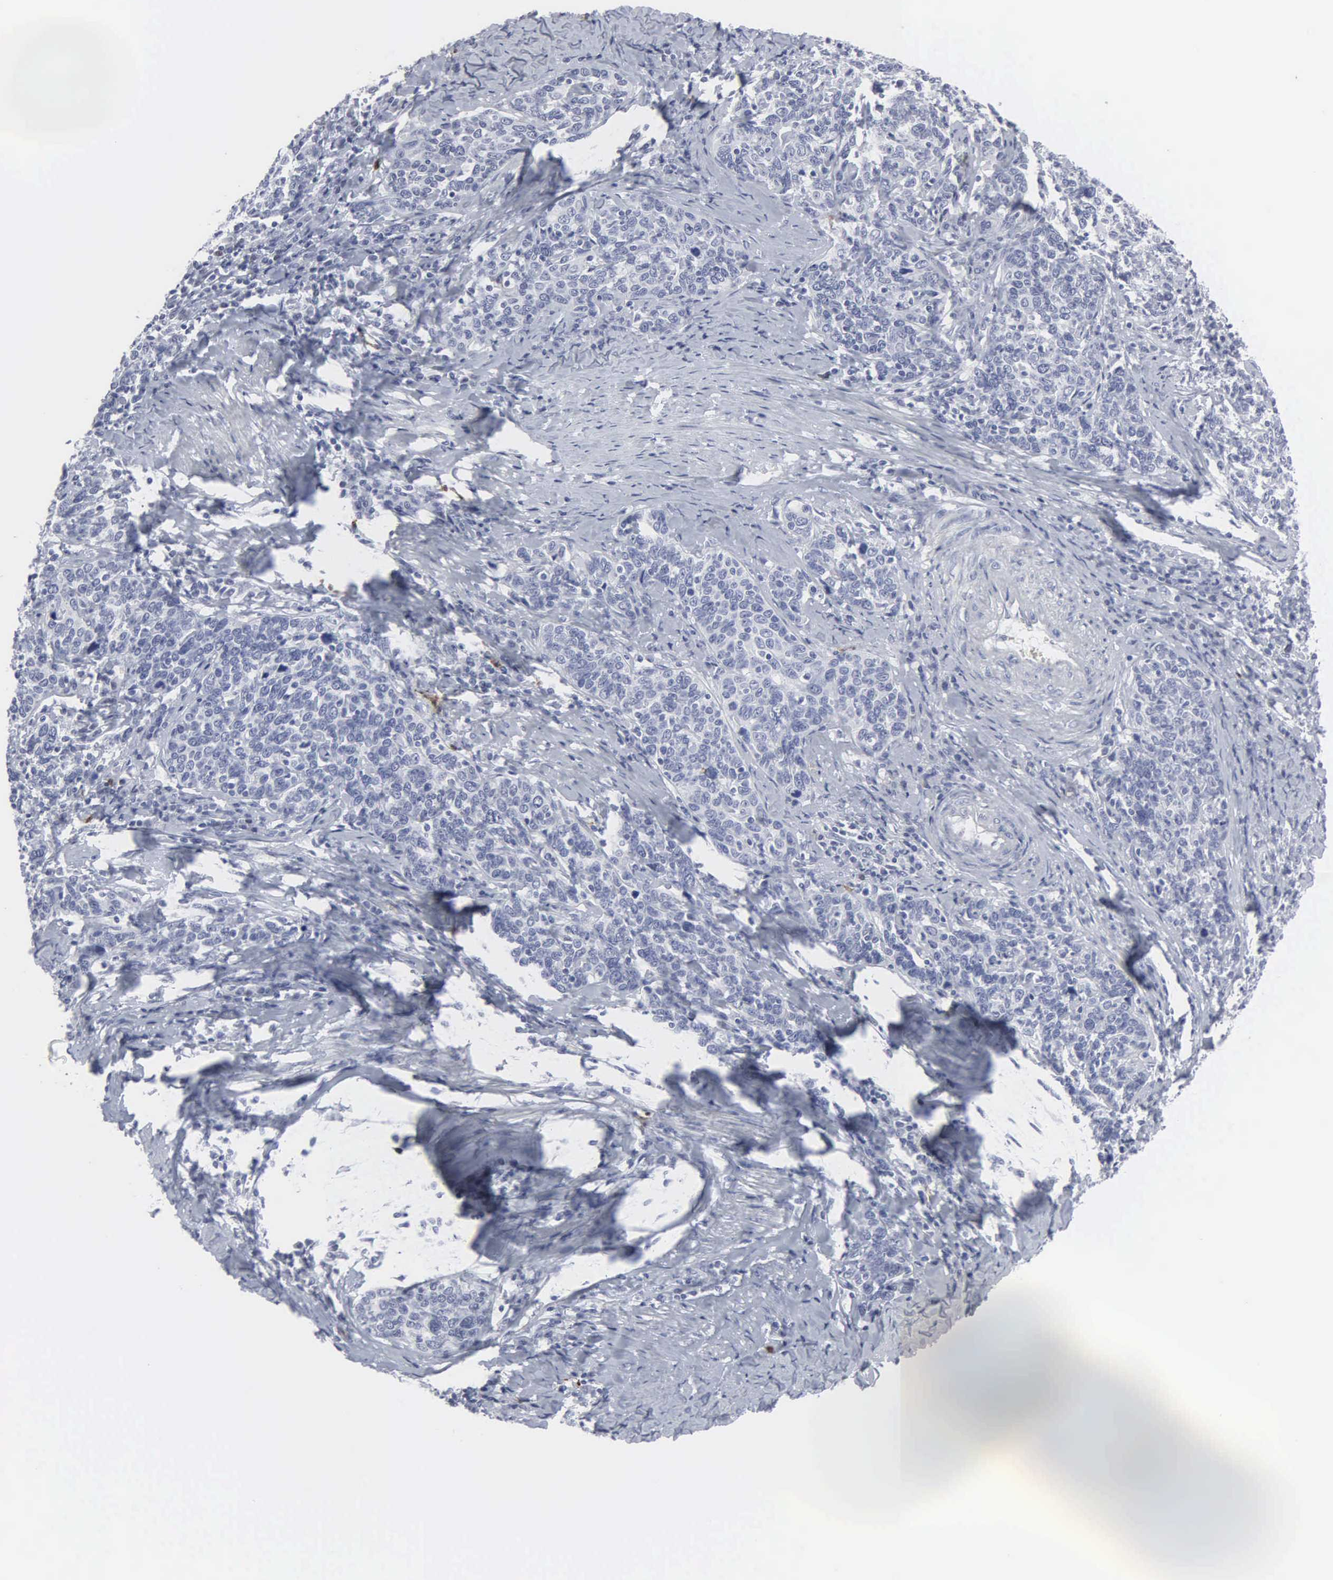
{"staining": {"intensity": "negative", "quantity": "none", "location": "none"}, "tissue": "cervical cancer", "cell_type": "Tumor cells", "image_type": "cancer", "snomed": [{"axis": "morphology", "description": "Squamous cell carcinoma, NOS"}, {"axis": "topography", "description": "Cervix"}], "caption": "Tumor cells are negative for brown protein staining in cervical cancer.", "gene": "SPIN3", "patient": {"sex": "female", "age": 41}}